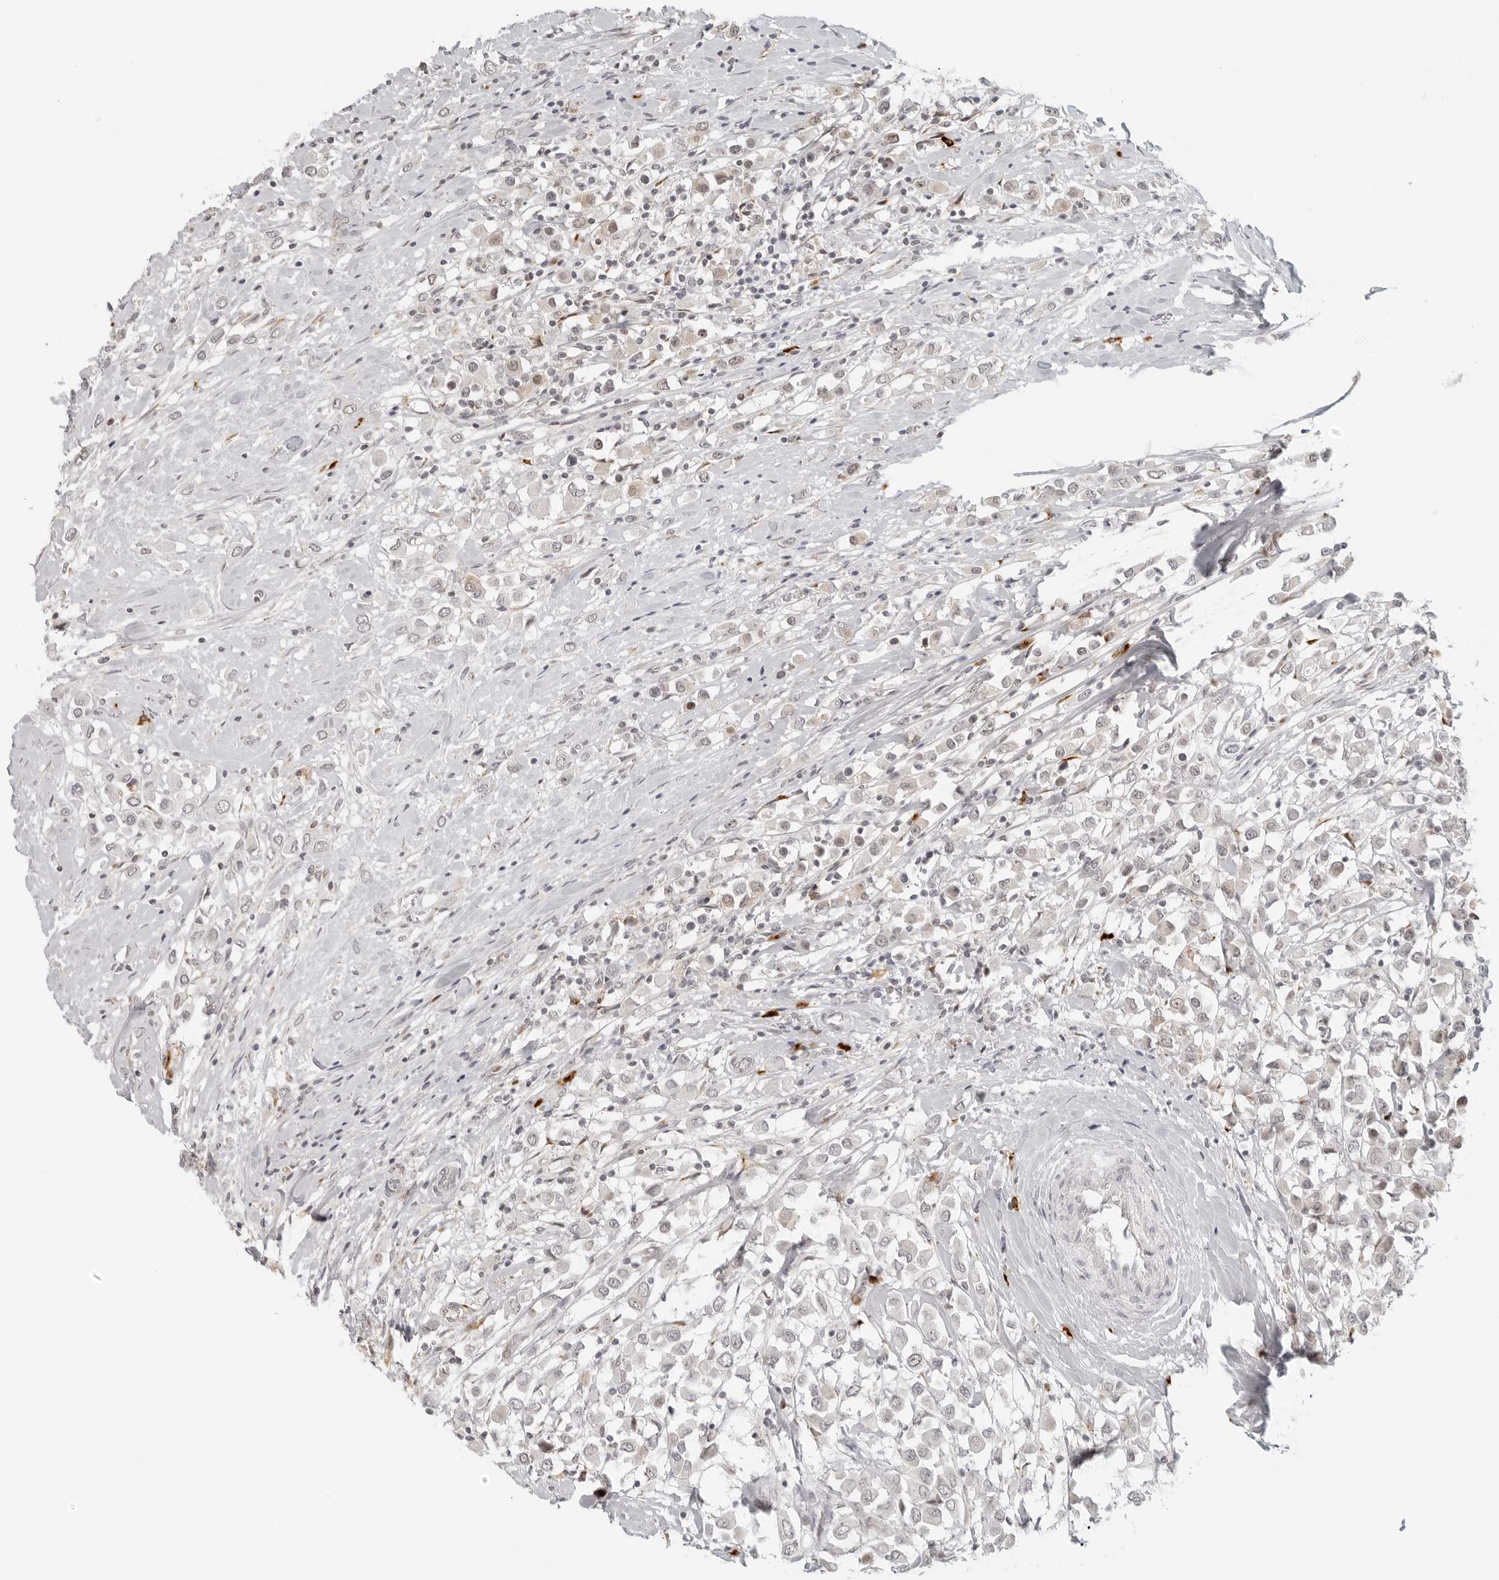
{"staining": {"intensity": "weak", "quantity": "<25%", "location": "nuclear"}, "tissue": "breast cancer", "cell_type": "Tumor cells", "image_type": "cancer", "snomed": [{"axis": "morphology", "description": "Duct carcinoma"}, {"axis": "topography", "description": "Breast"}], "caption": "Tumor cells show no significant protein positivity in breast cancer (intraductal carcinoma).", "gene": "ZNF678", "patient": {"sex": "female", "age": 61}}